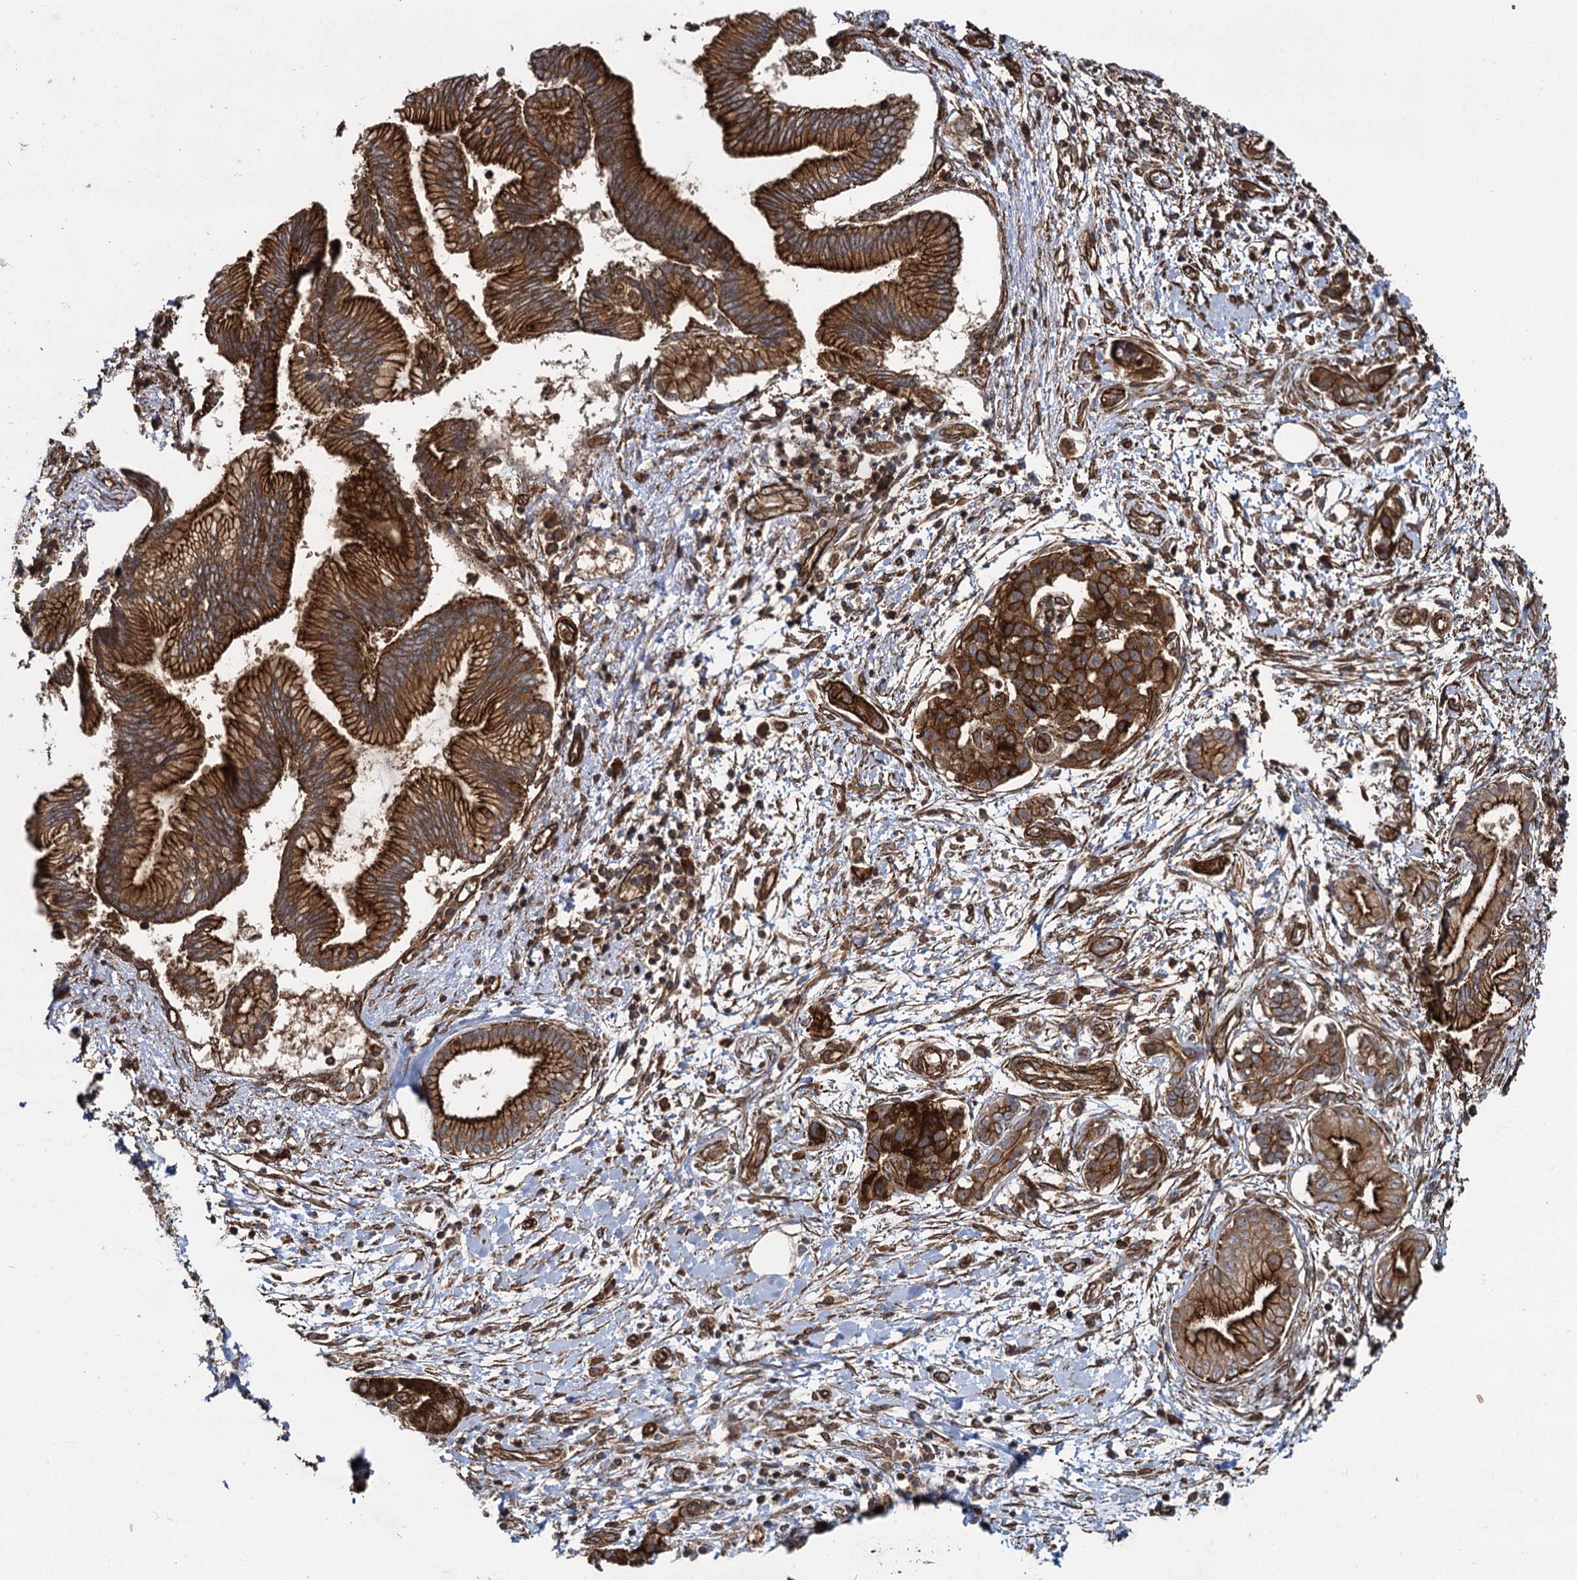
{"staining": {"intensity": "strong", "quantity": ">75%", "location": "cytoplasmic/membranous"}, "tissue": "pancreatic cancer", "cell_type": "Tumor cells", "image_type": "cancer", "snomed": [{"axis": "morphology", "description": "Adenocarcinoma, NOS"}, {"axis": "topography", "description": "Pancreas"}], "caption": "High-magnification brightfield microscopy of pancreatic cancer stained with DAB (brown) and counterstained with hematoxylin (blue). tumor cells exhibit strong cytoplasmic/membranous staining is identified in approximately>75% of cells. The protein of interest is shown in brown color, while the nuclei are stained blue.", "gene": "SVIP", "patient": {"sex": "female", "age": 73}}